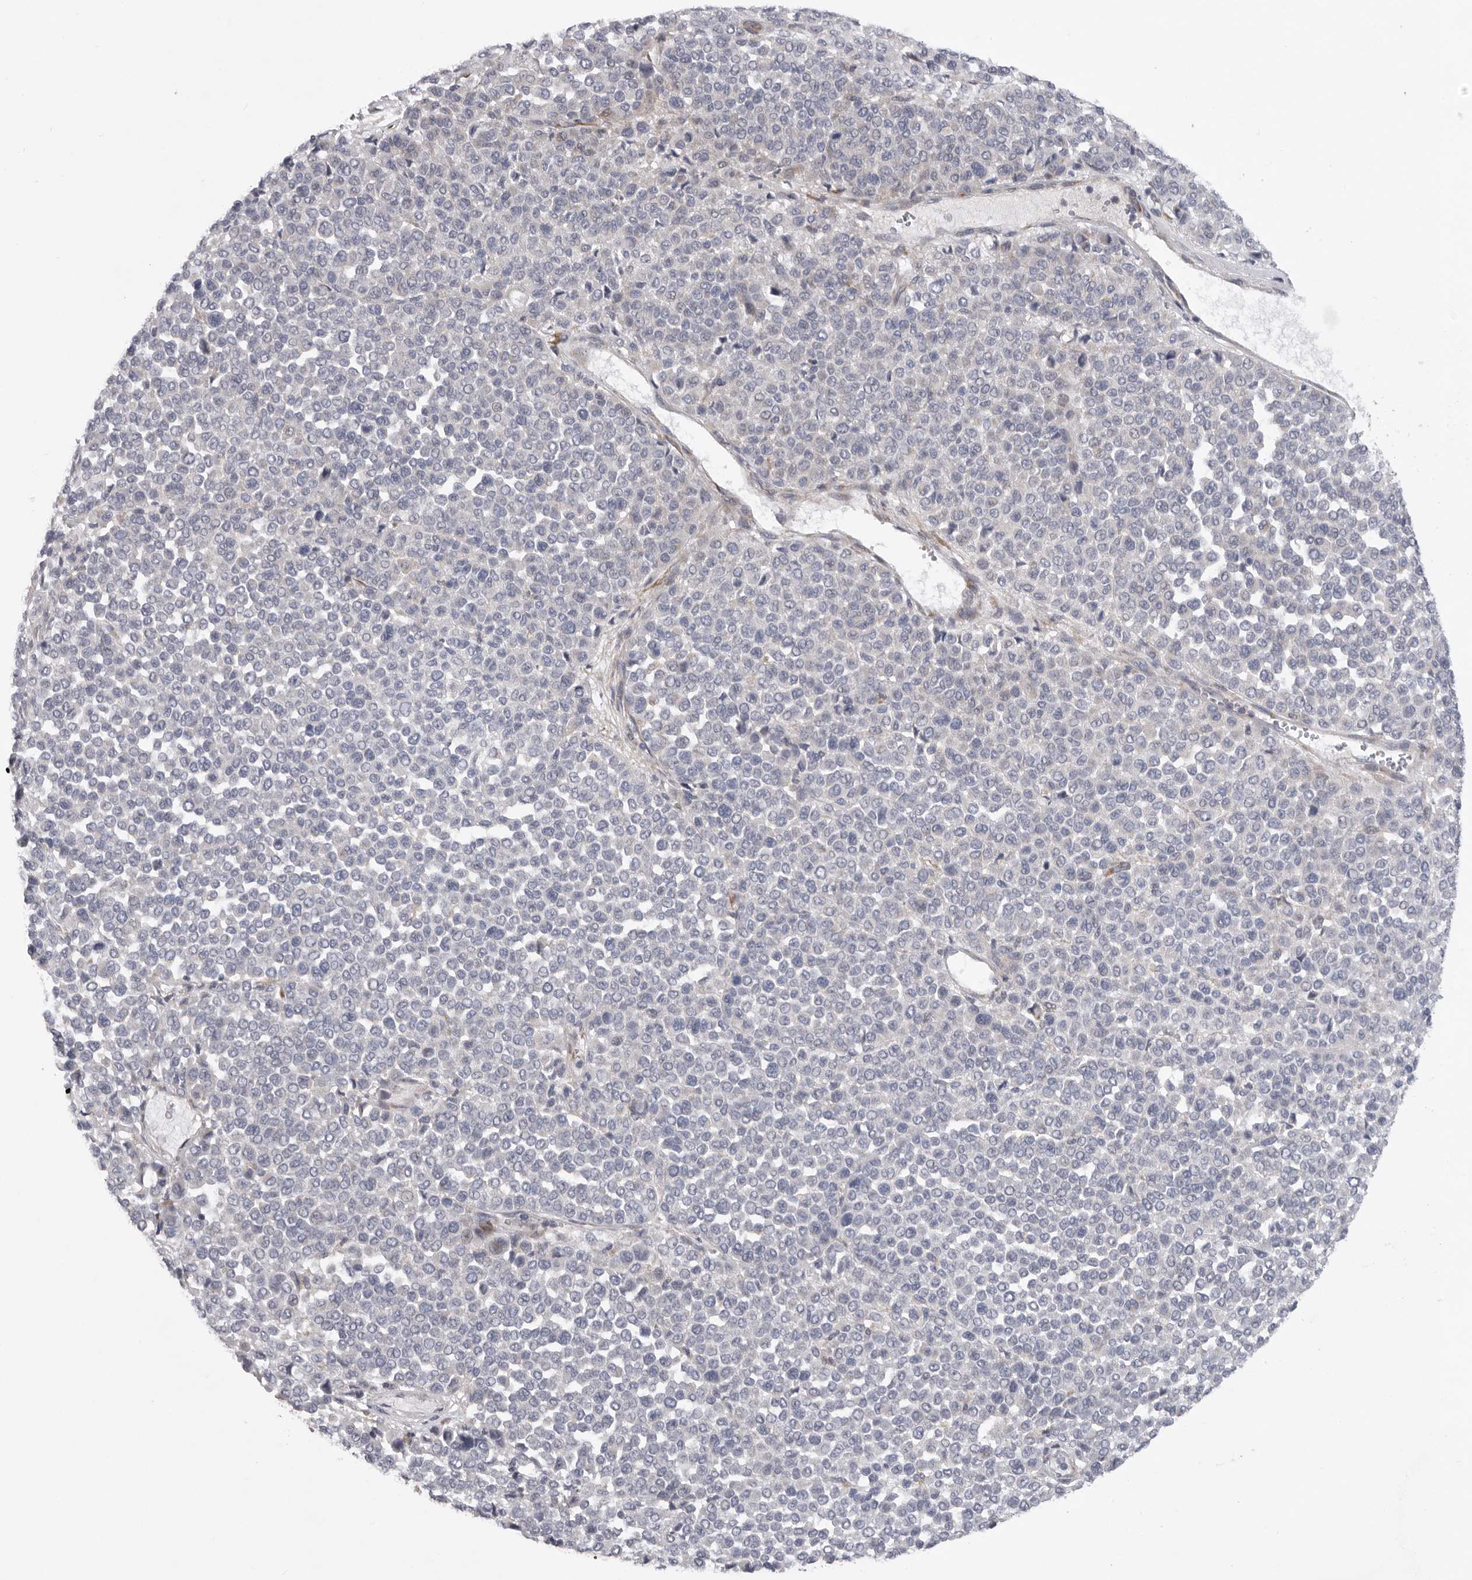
{"staining": {"intensity": "negative", "quantity": "none", "location": "none"}, "tissue": "melanoma", "cell_type": "Tumor cells", "image_type": "cancer", "snomed": [{"axis": "morphology", "description": "Malignant melanoma, Metastatic site"}, {"axis": "topography", "description": "Pancreas"}], "caption": "Protein analysis of malignant melanoma (metastatic site) reveals no significant positivity in tumor cells.", "gene": "USP24", "patient": {"sex": "female", "age": 30}}